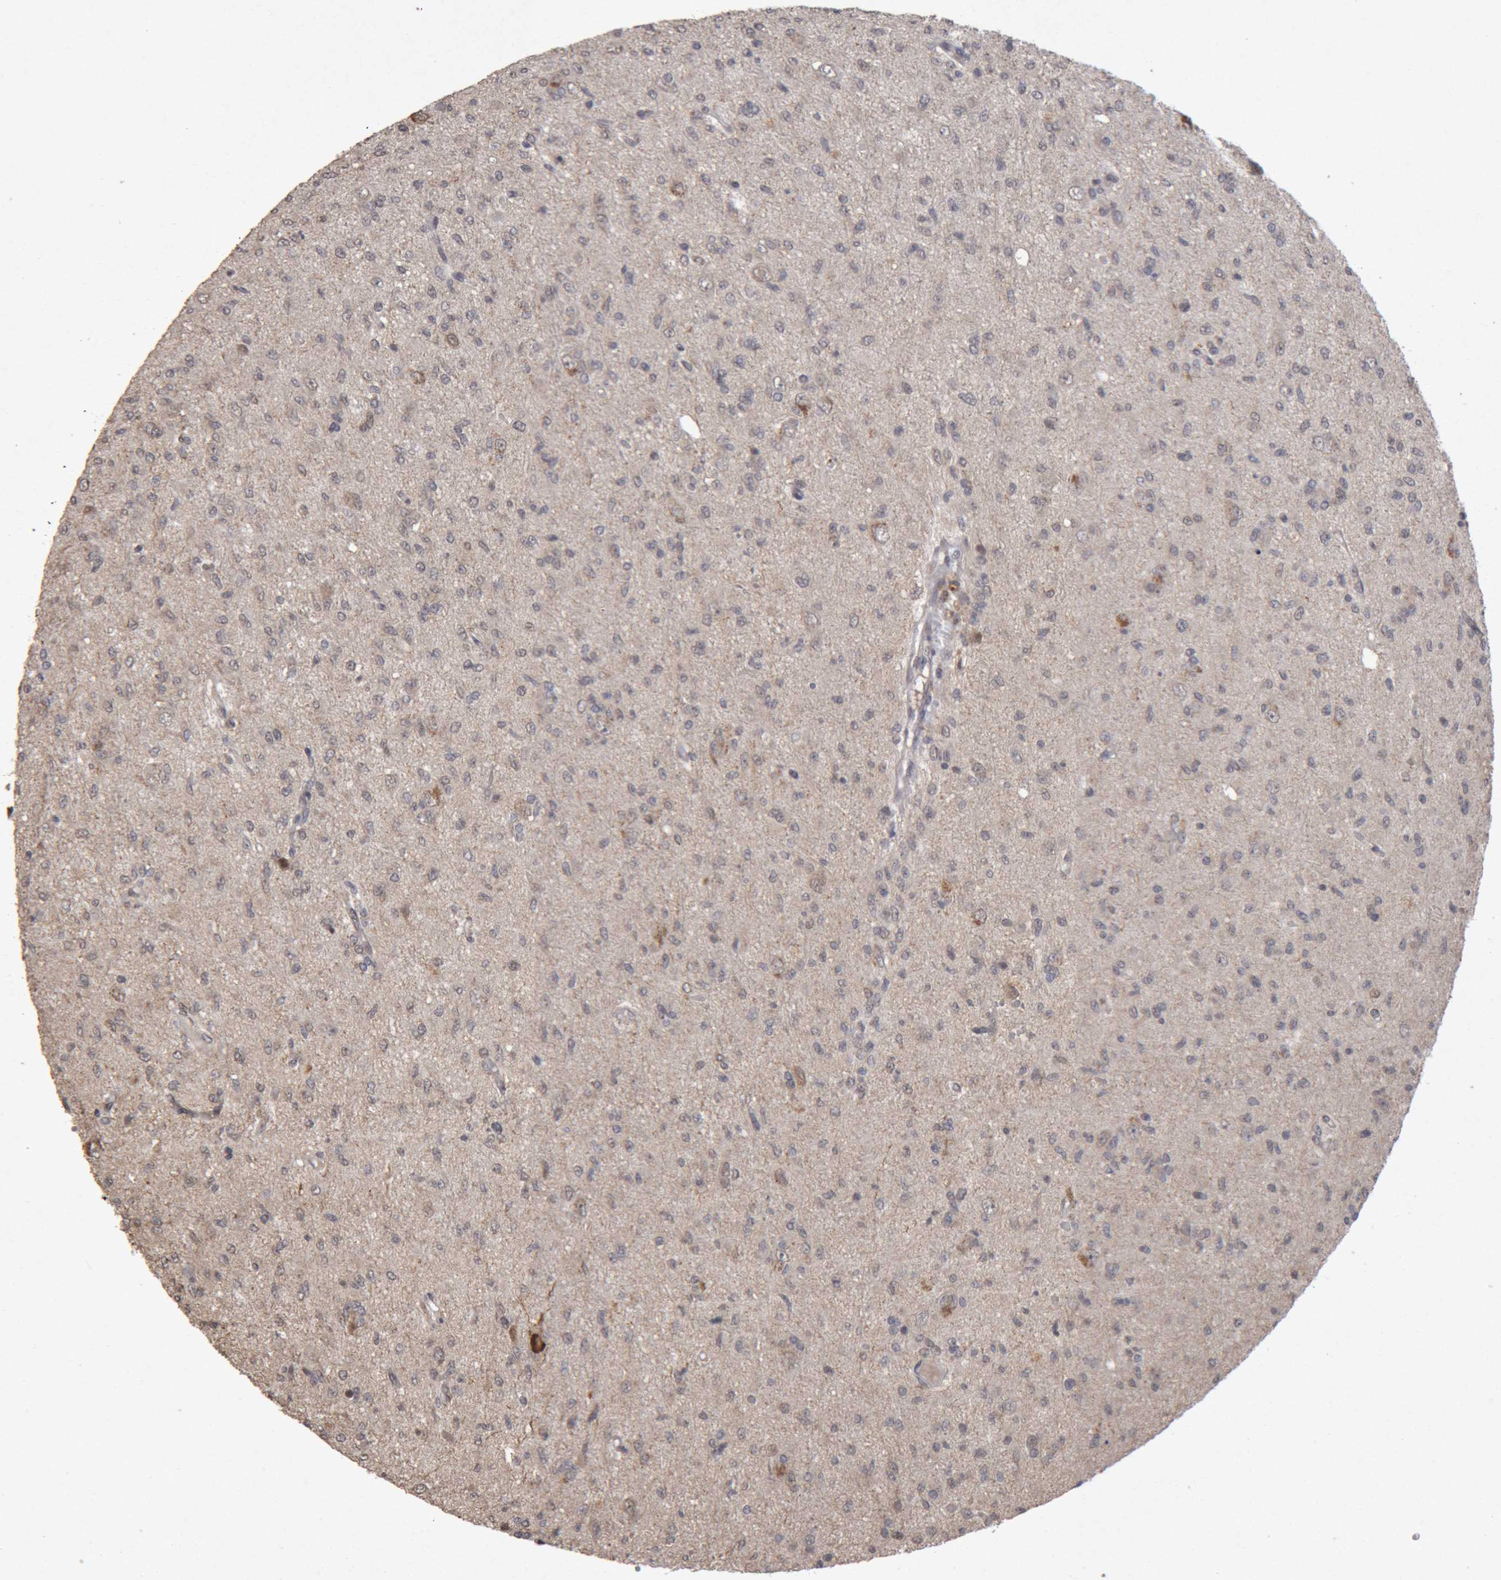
{"staining": {"intensity": "weak", "quantity": "25%-75%", "location": "cytoplasmic/membranous"}, "tissue": "glioma", "cell_type": "Tumor cells", "image_type": "cancer", "snomed": [{"axis": "morphology", "description": "Glioma, malignant, High grade"}, {"axis": "topography", "description": "Brain"}], "caption": "Immunohistochemical staining of human glioma reveals low levels of weak cytoplasmic/membranous positivity in approximately 25%-75% of tumor cells.", "gene": "MEP1A", "patient": {"sex": "female", "age": 59}}